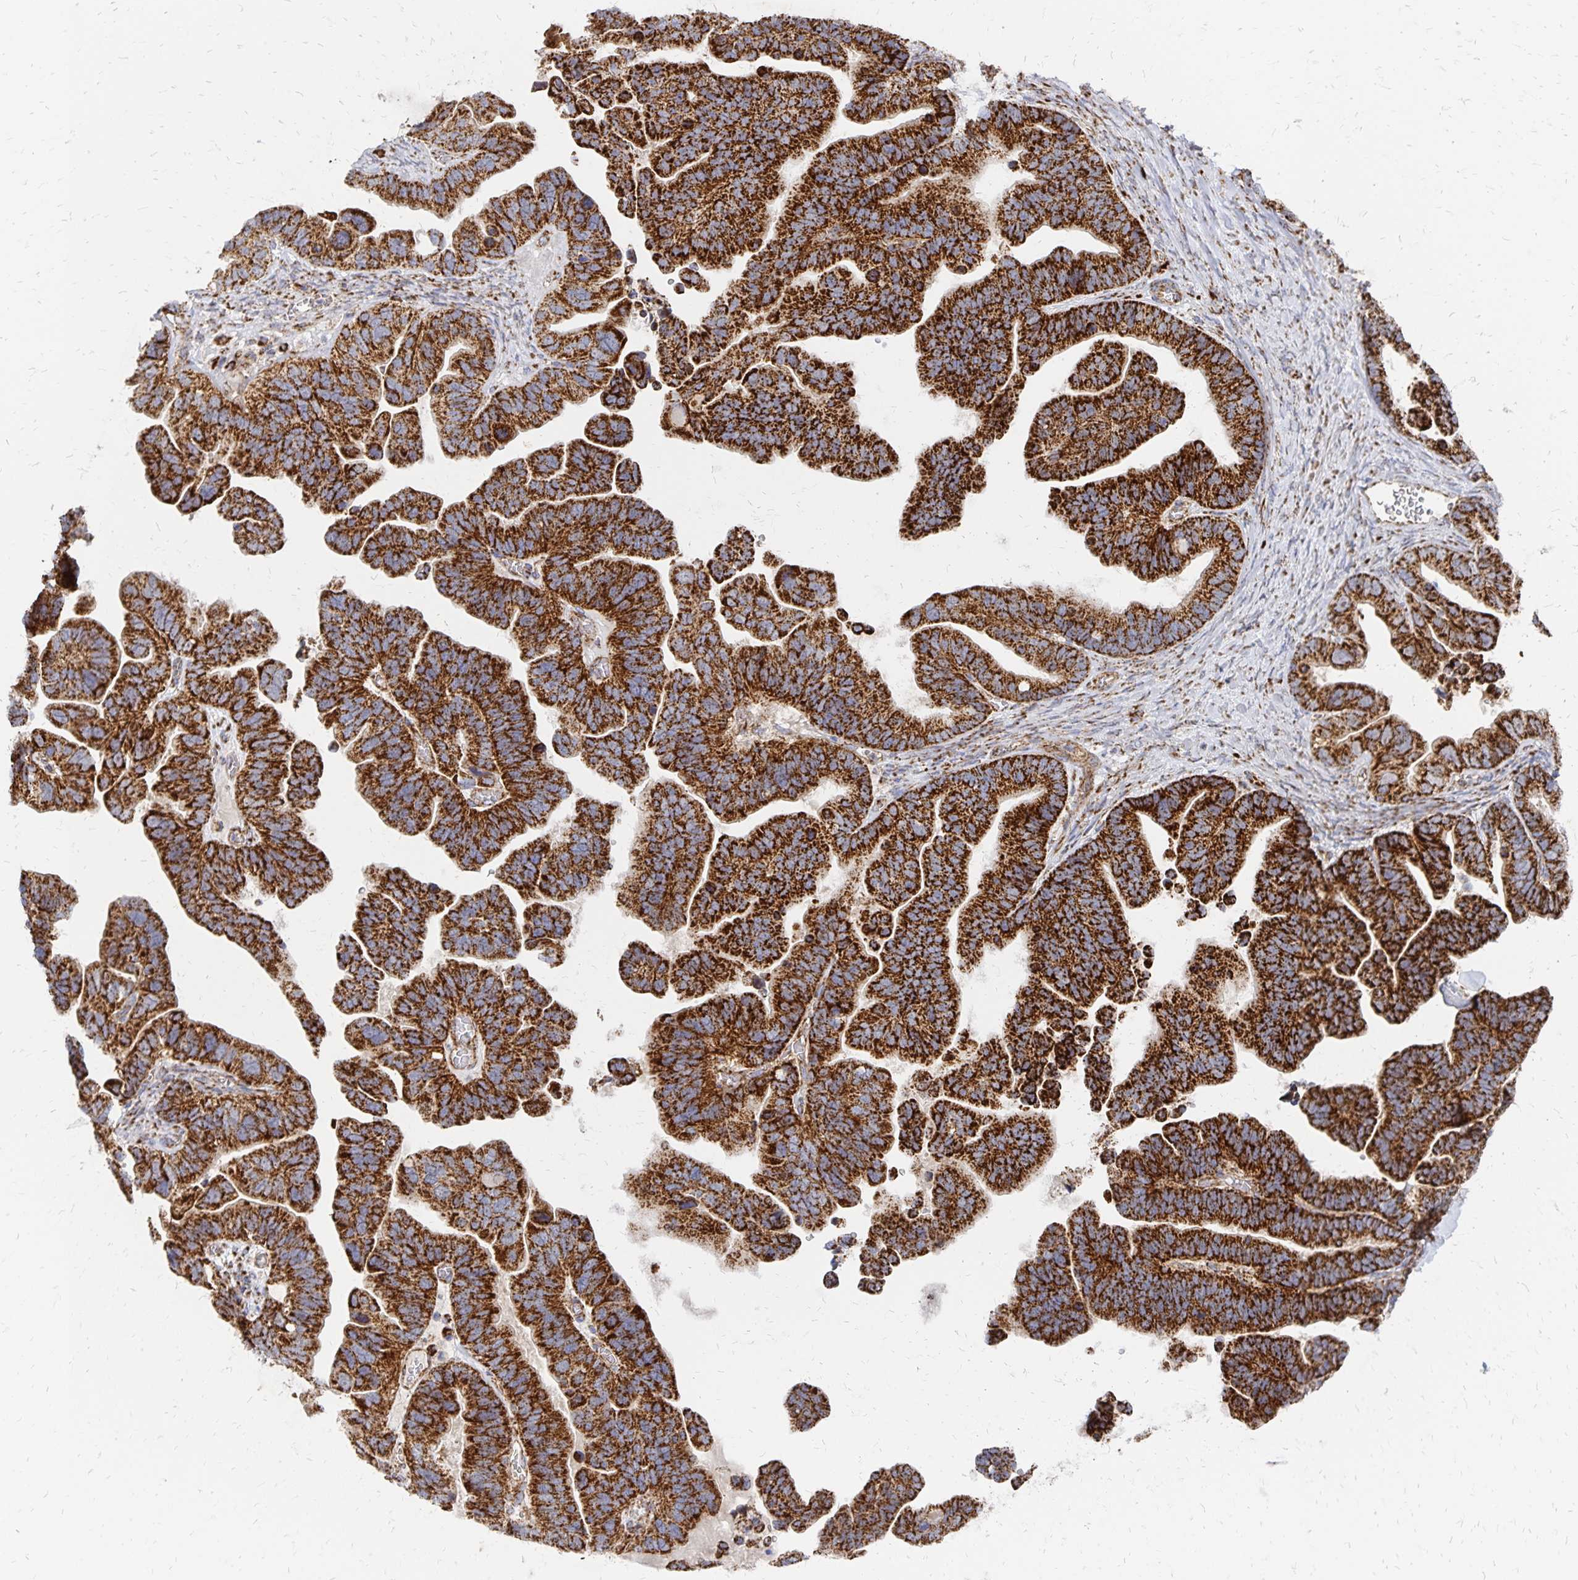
{"staining": {"intensity": "strong", "quantity": ">75%", "location": "cytoplasmic/membranous"}, "tissue": "ovarian cancer", "cell_type": "Tumor cells", "image_type": "cancer", "snomed": [{"axis": "morphology", "description": "Cystadenocarcinoma, serous, NOS"}, {"axis": "topography", "description": "Ovary"}], "caption": "Immunohistochemical staining of ovarian cancer exhibits high levels of strong cytoplasmic/membranous positivity in about >75% of tumor cells.", "gene": "STOML2", "patient": {"sex": "female", "age": 56}}